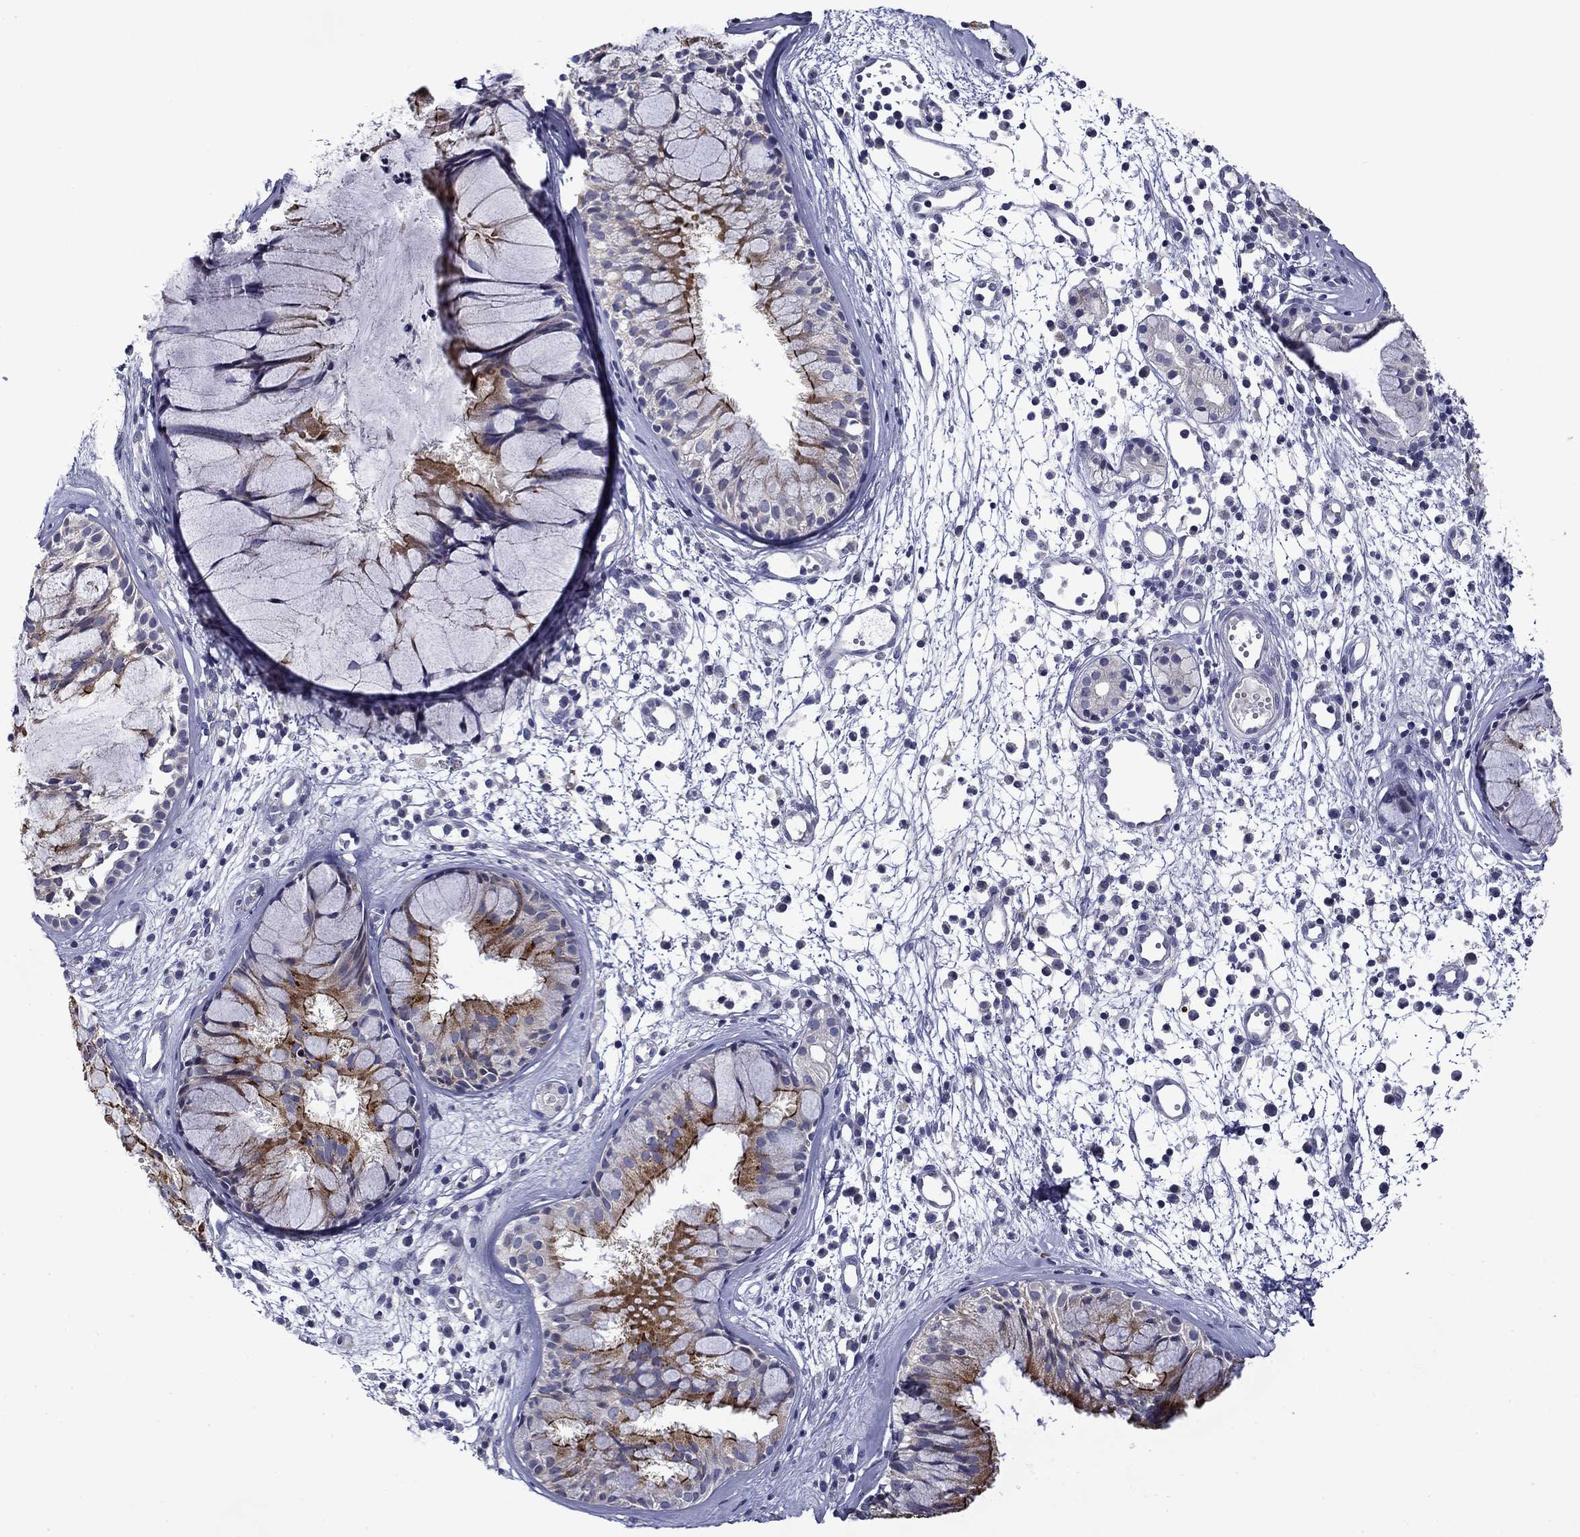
{"staining": {"intensity": "strong", "quantity": "25%-75%", "location": "cytoplasmic/membranous"}, "tissue": "nasopharynx", "cell_type": "Respiratory epithelial cells", "image_type": "normal", "snomed": [{"axis": "morphology", "description": "Normal tissue, NOS"}, {"axis": "topography", "description": "Nasopharynx"}], "caption": "Protein analysis of benign nasopharynx reveals strong cytoplasmic/membranous staining in about 25%-75% of respiratory epithelial cells.", "gene": "SPATA7", "patient": {"sex": "male", "age": 77}}